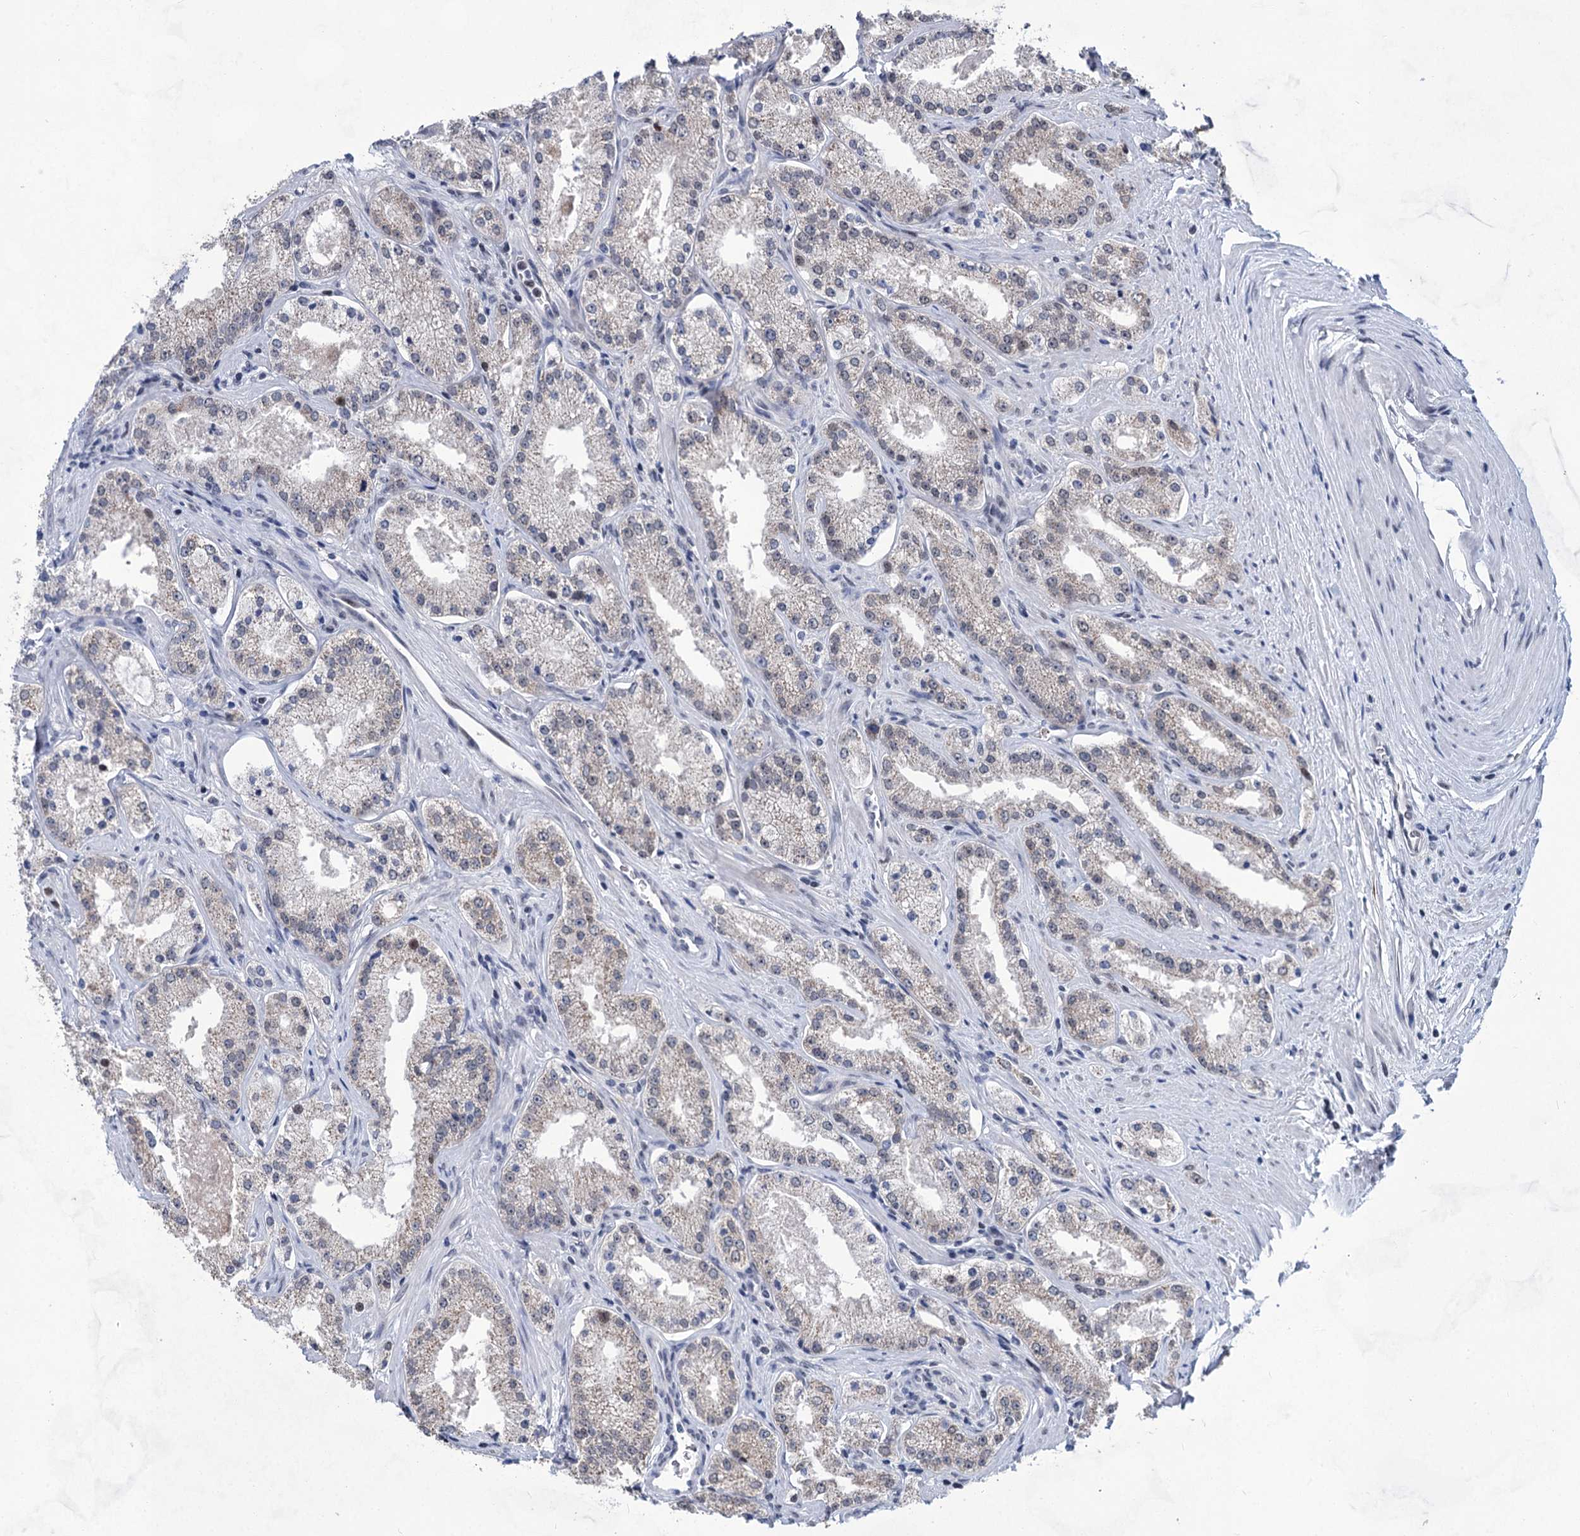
{"staining": {"intensity": "negative", "quantity": "none", "location": "none"}, "tissue": "prostate cancer", "cell_type": "Tumor cells", "image_type": "cancer", "snomed": [{"axis": "morphology", "description": "Adenocarcinoma, Low grade"}, {"axis": "topography", "description": "Prostate"}], "caption": "A photomicrograph of human prostate cancer (low-grade adenocarcinoma) is negative for staining in tumor cells.", "gene": "MON2", "patient": {"sex": "male", "age": 69}}